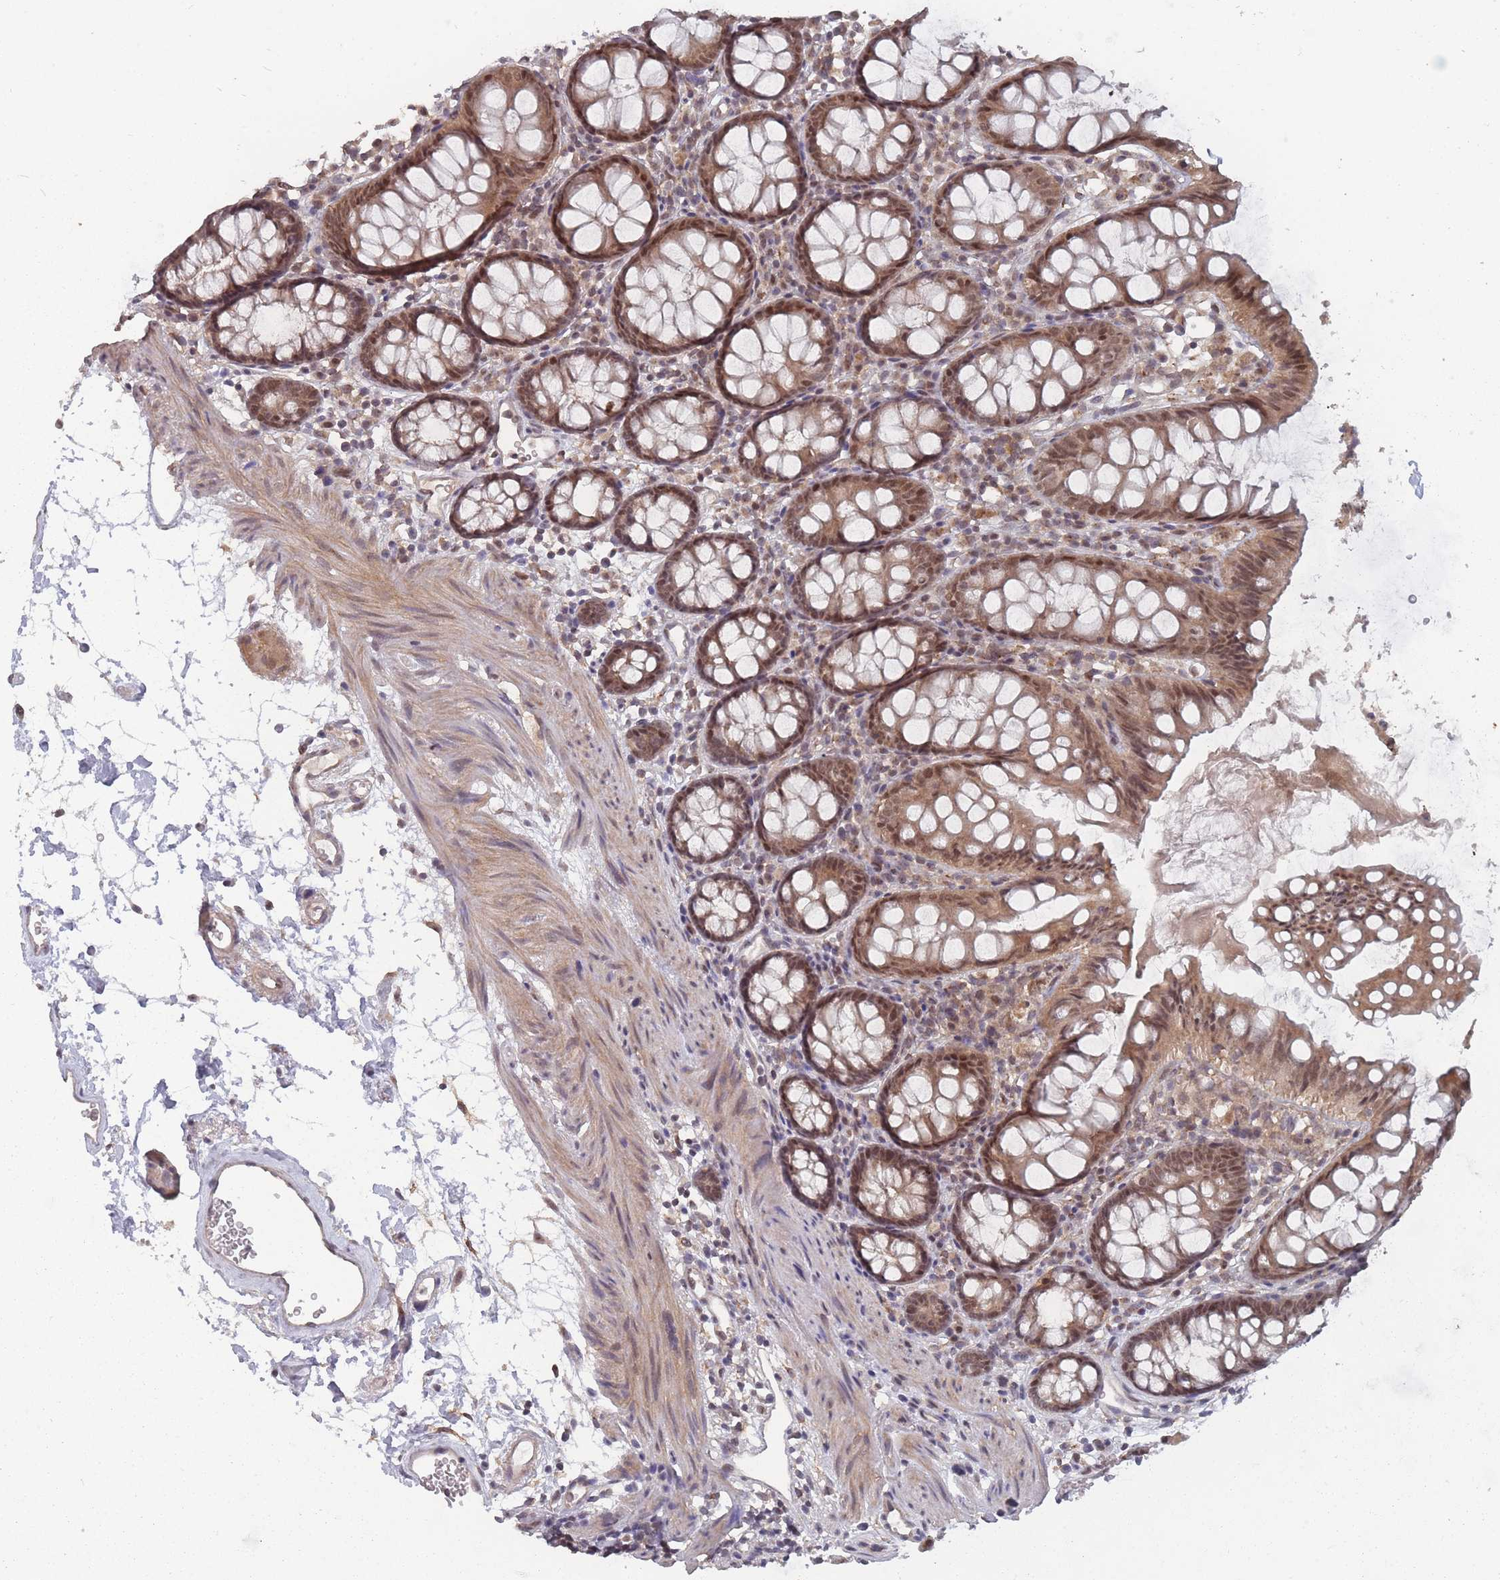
{"staining": {"intensity": "moderate", "quantity": ">75%", "location": "cytoplasmic/membranous,nuclear"}, "tissue": "colon", "cell_type": "Endothelial cells", "image_type": "normal", "snomed": [{"axis": "morphology", "description": "Normal tissue, NOS"}, {"axis": "topography", "description": "Colon"}], "caption": "Colon stained with immunohistochemistry (IHC) displays moderate cytoplasmic/membranous,nuclear staining in about >75% of endothelial cells. (Stains: DAB (3,3'-diaminobenzidine) in brown, nuclei in blue, Microscopy: brightfield microscopy at high magnification).", "gene": "CNTRL", "patient": {"sex": "female", "age": 84}}